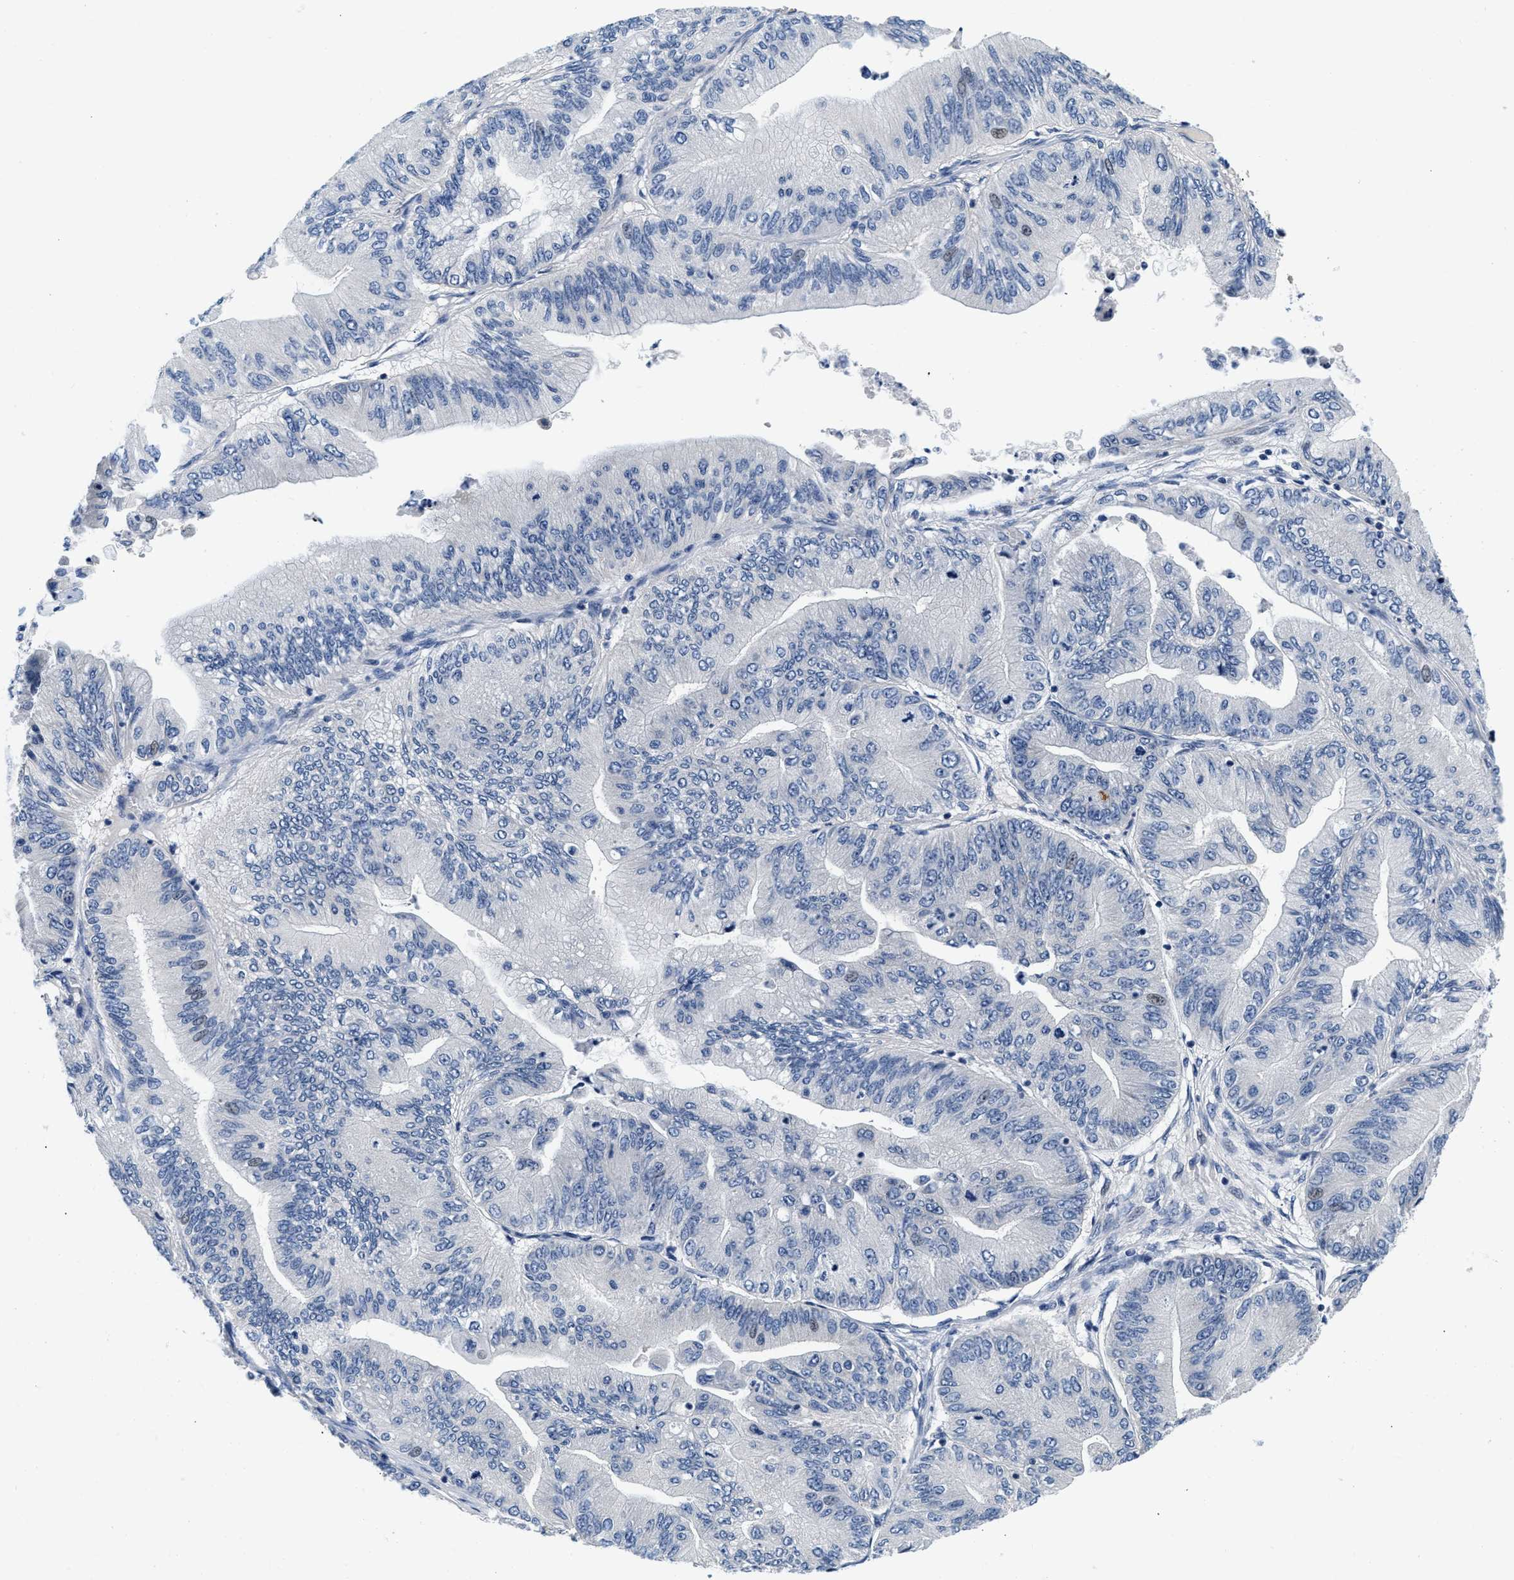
{"staining": {"intensity": "negative", "quantity": "none", "location": "none"}, "tissue": "ovarian cancer", "cell_type": "Tumor cells", "image_type": "cancer", "snomed": [{"axis": "morphology", "description": "Cystadenocarcinoma, mucinous, NOS"}, {"axis": "topography", "description": "Ovary"}], "caption": "The histopathology image displays no staining of tumor cells in ovarian cancer (mucinous cystadenocarcinoma).", "gene": "PDP1", "patient": {"sex": "female", "age": 61}}